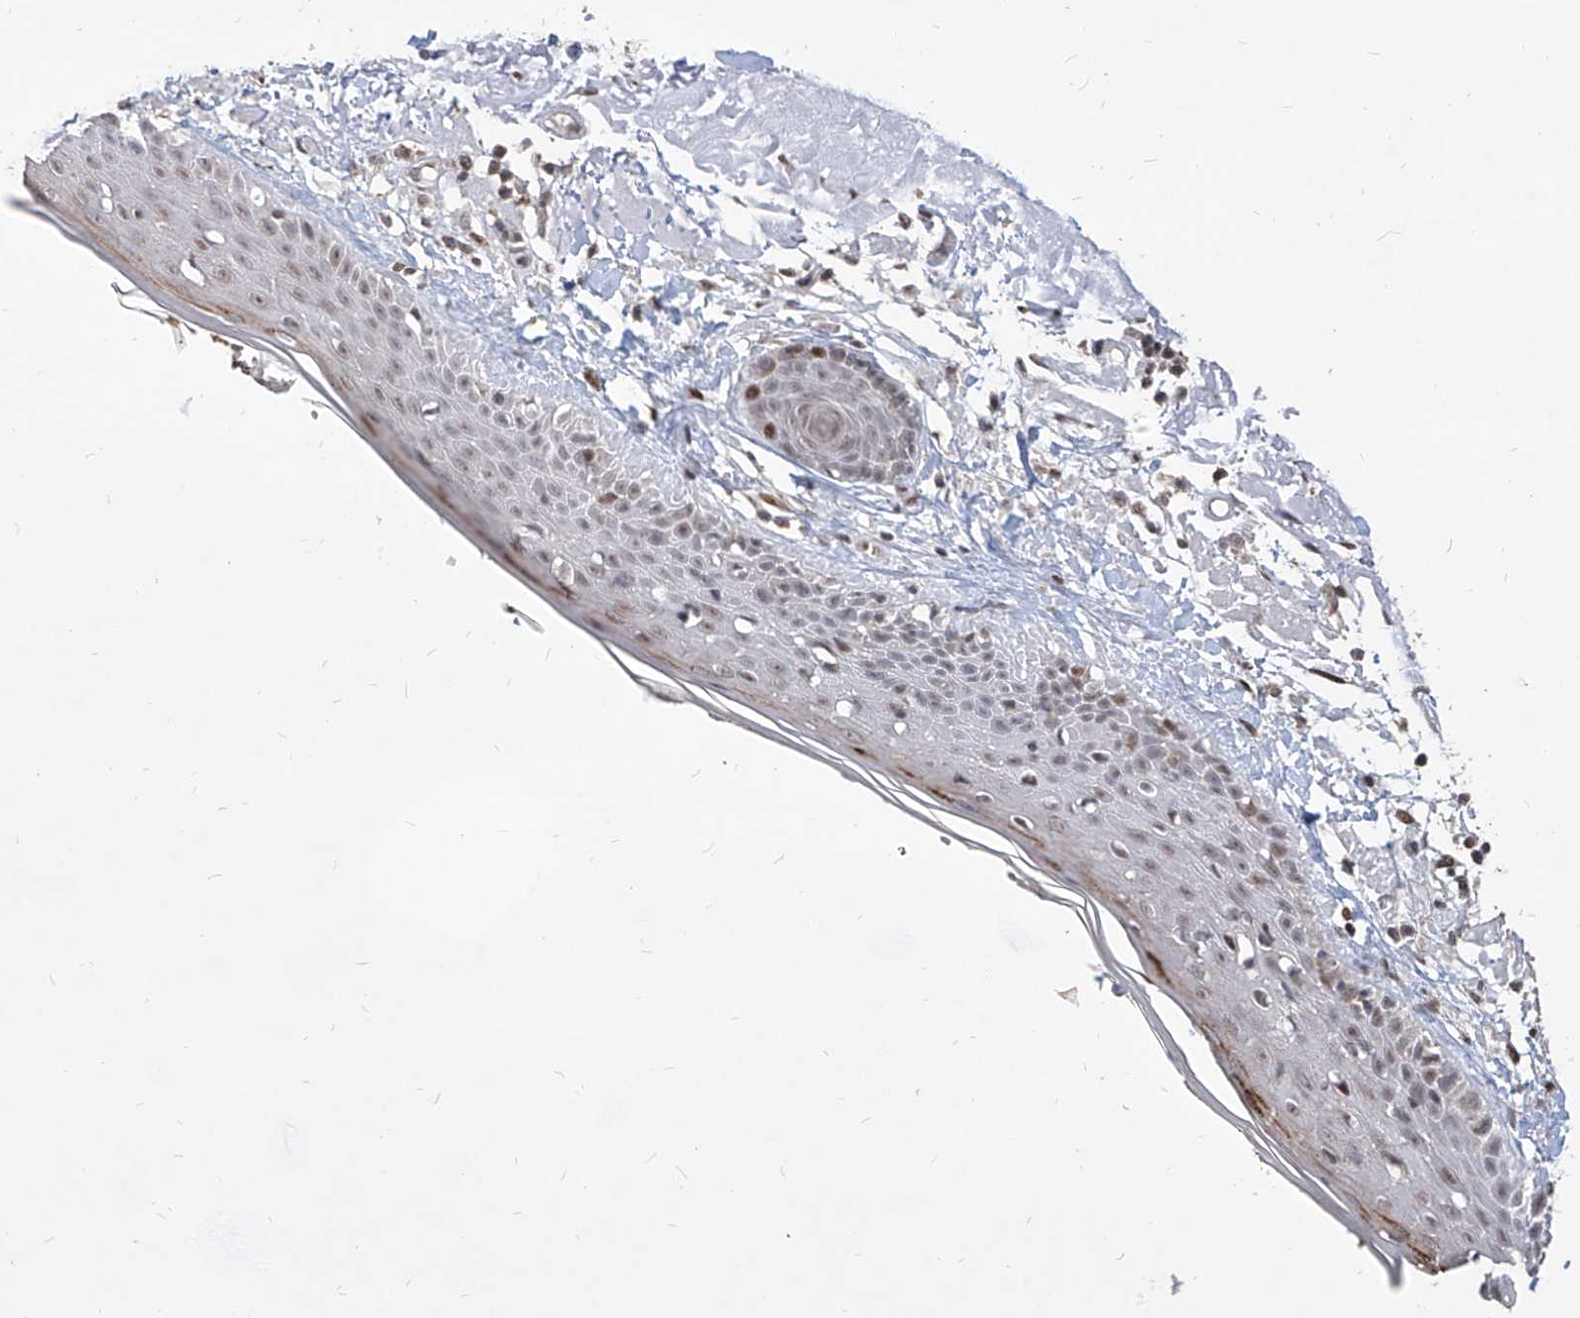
{"staining": {"intensity": "moderate", "quantity": ">75%", "location": "nuclear"}, "tissue": "skin", "cell_type": "Fibroblasts", "image_type": "normal", "snomed": [{"axis": "morphology", "description": "Normal tissue, NOS"}, {"axis": "topography", "description": "Skin"}, {"axis": "topography", "description": "Skeletal muscle"}], "caption": "A high-resolution micrograph shows IHC staining of normal skin, which demonstrates moderate nuclear expression in approximately >75% of fibroblasts.", "gene": "IRF2", "patient": {"sex": "male", "age": 83}}